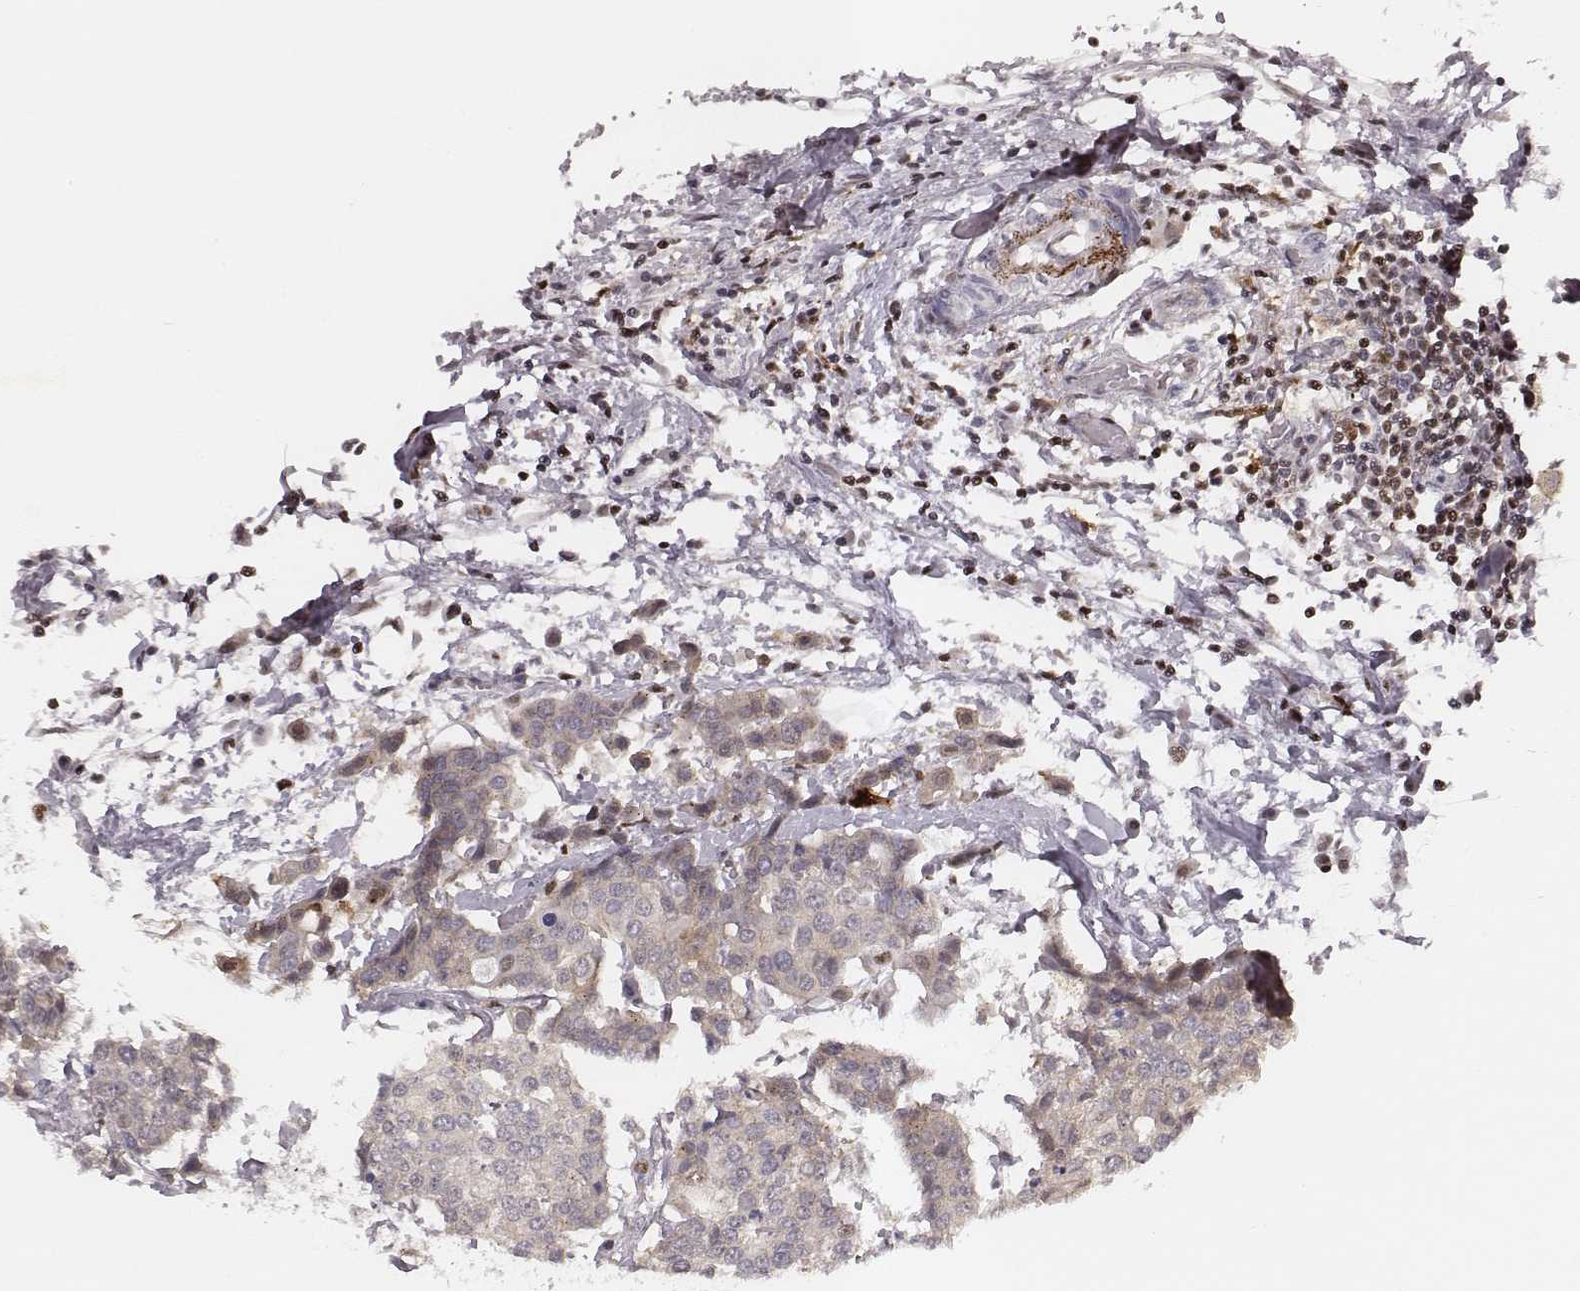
{"staining": {"intensity": "negative", "quantity": "none", "location": "none"}, "tissue": "carcinoid", "cell_type": "Tumor cells", "image_type": "cancer", "snomed": [{"axis": "morphology", "description": "Carcinoid, malignant, NOS"}, {"axis": "topography", "description": "Colon"}], "caption": "An IHC micrograph of carcinoid is shown. There is no staining in tumor cells of carcinoid.", "gene": "WDR59", "patient": {"sex": "male", "age": 81}}